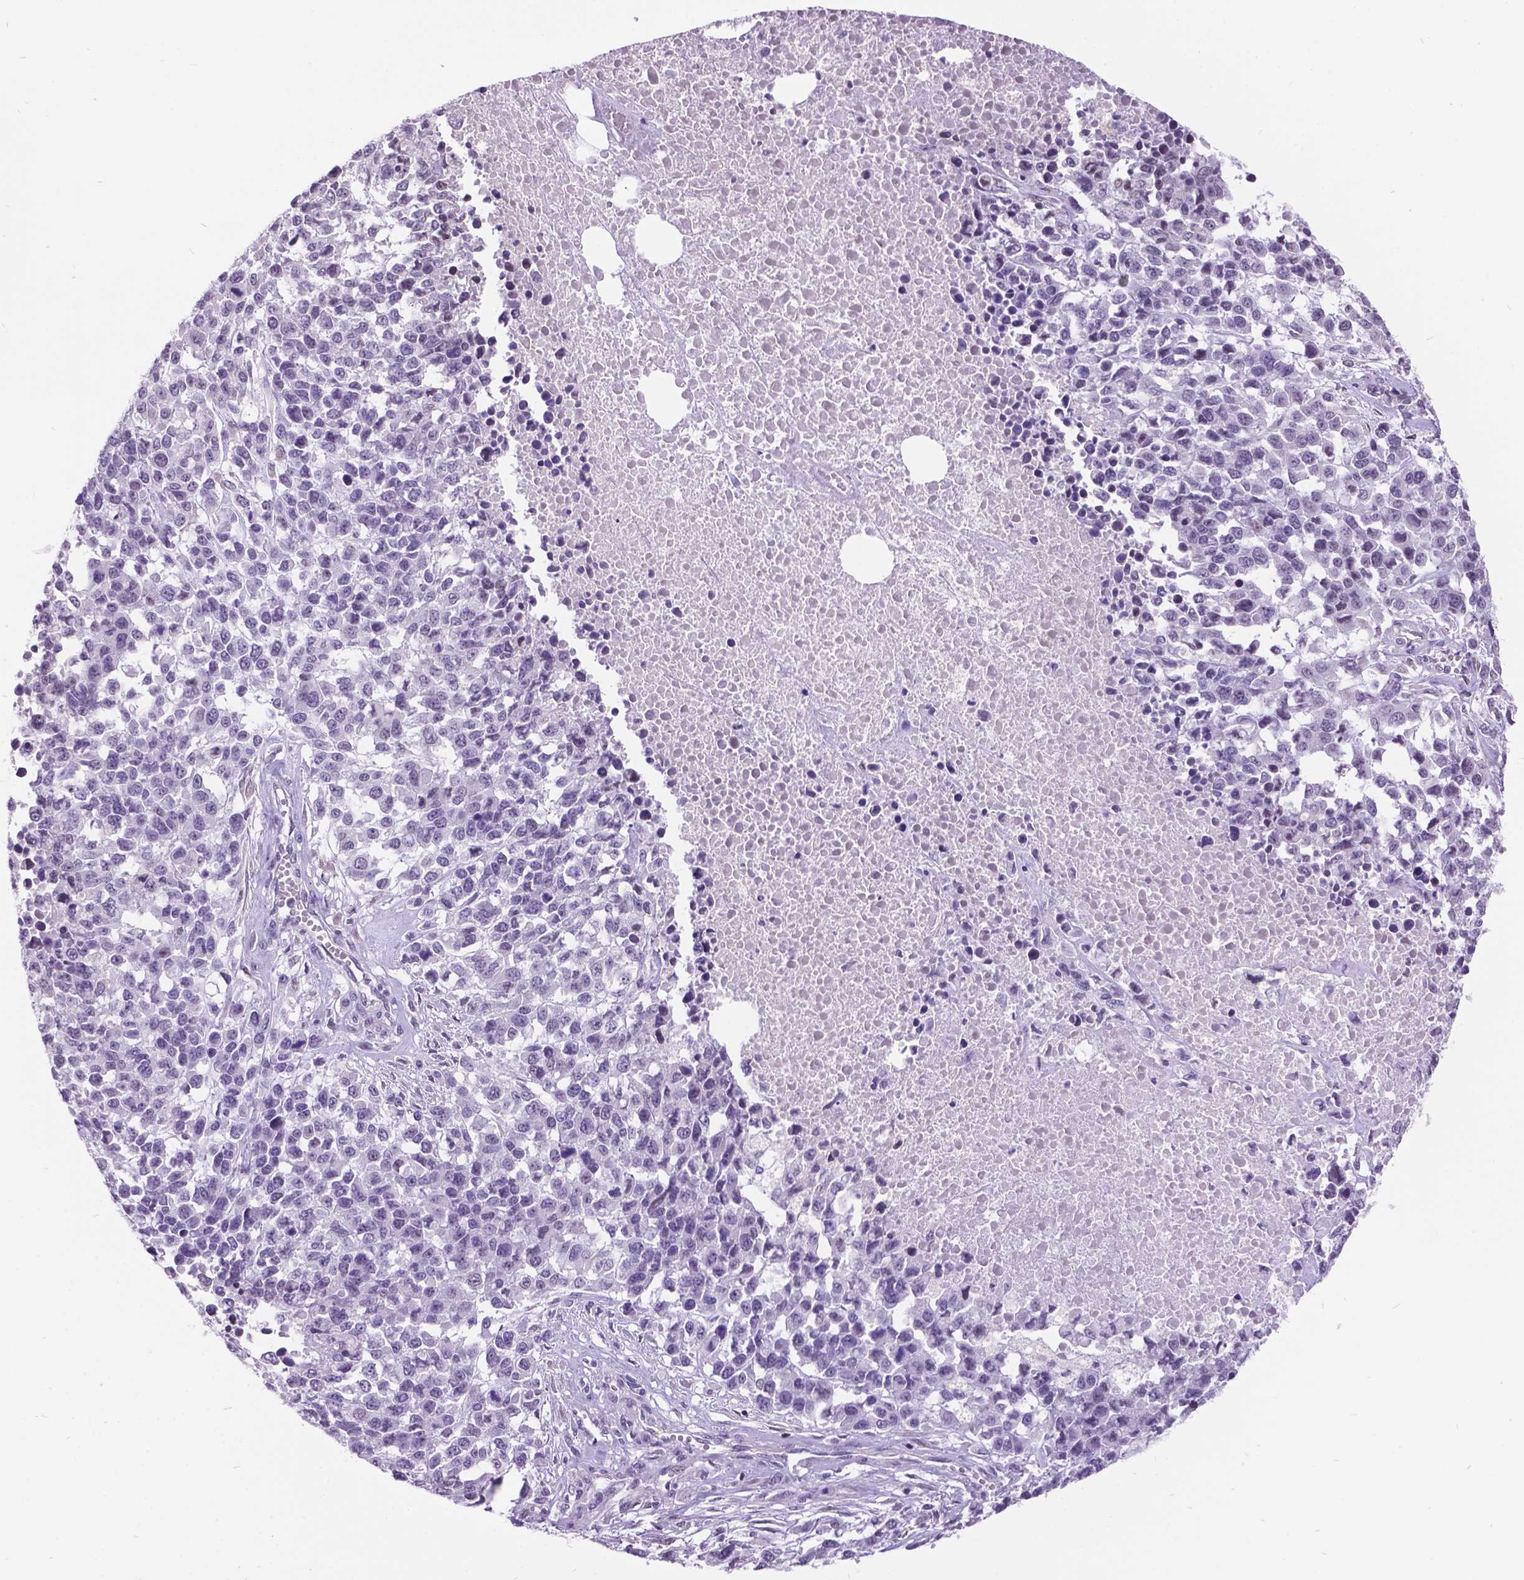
{"staining": {"intensity": "negative", "quantity": "none", "location": "none"}, "tissue": "melanoma", "cell_type": "Tumor cells", "image_type": "cancer", "snomed": [{"axis": "morphology", "description": "Malignant melanoma, Metastatic site"}, {"axis": "topography", "description": "Skin"}], "caption": "The micrograph shows no staining of tumor cells in malignant melanoma (metastatic site).", "gene": "DPF3", "patient": {"sex": "male", "age": 84}}